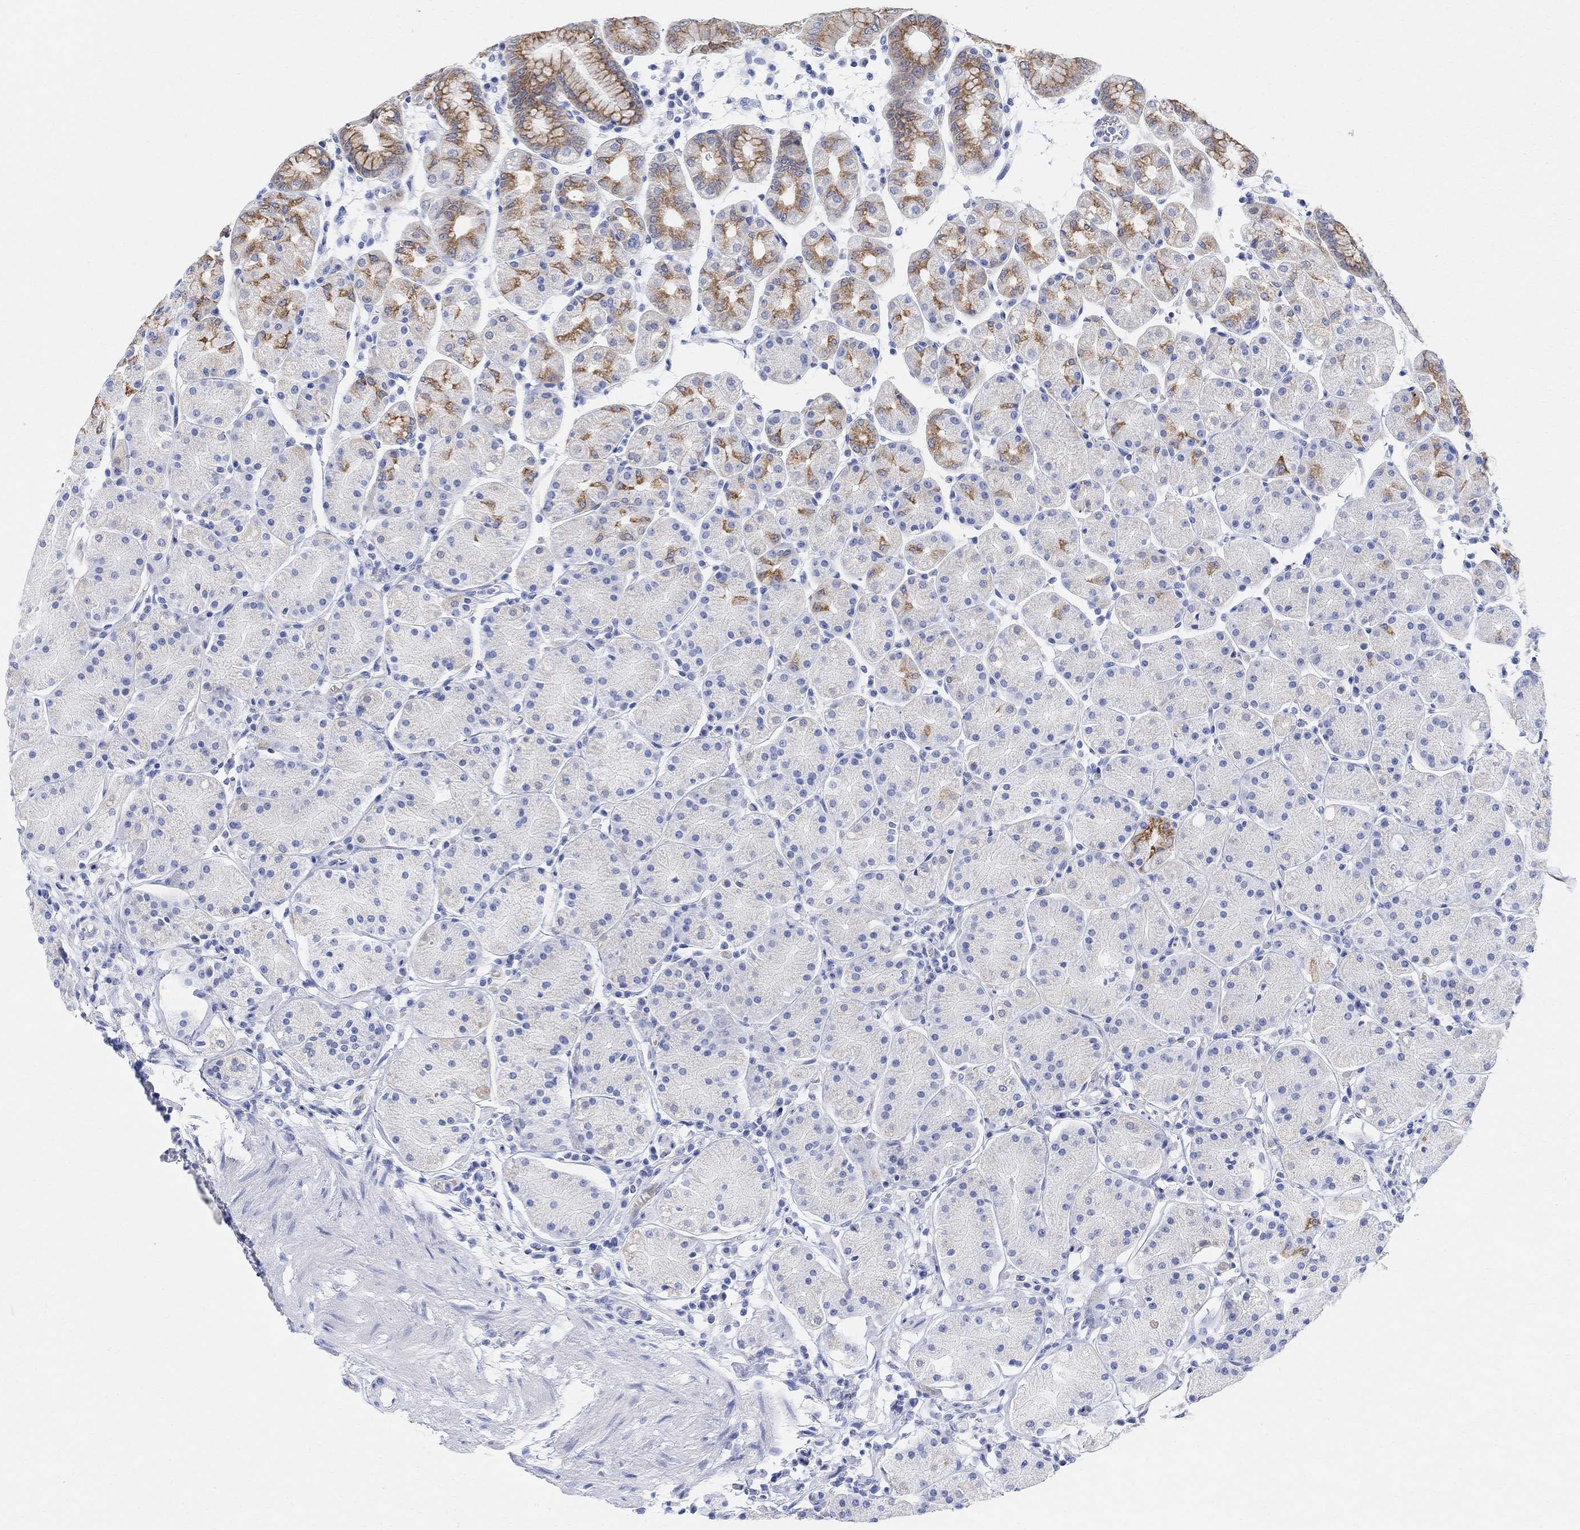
{"staining": {"intensity": "moderate", "quantity": ">75%", "location": "cytoplasmic/membranous"}, "tissue": "stomach", "cell_type": "Glandular cells", "image_type": "normal", "snomed": [{"axis": "morphology", "description": "Normal tissue, NOS"}, {"axis": "topography", "description": "Stomach"}], "caption": "Protein staining of normal stomach exhibits moderate cytoplasmic/membranous expression in approximately >75% of glandular cells. Using DAB (brown) and hematoxylin (blue) stains, captured at high magnification using brightfield microscopy.", "gene": "RETNLB", "patient": {"sex": "male", "age": 54}}